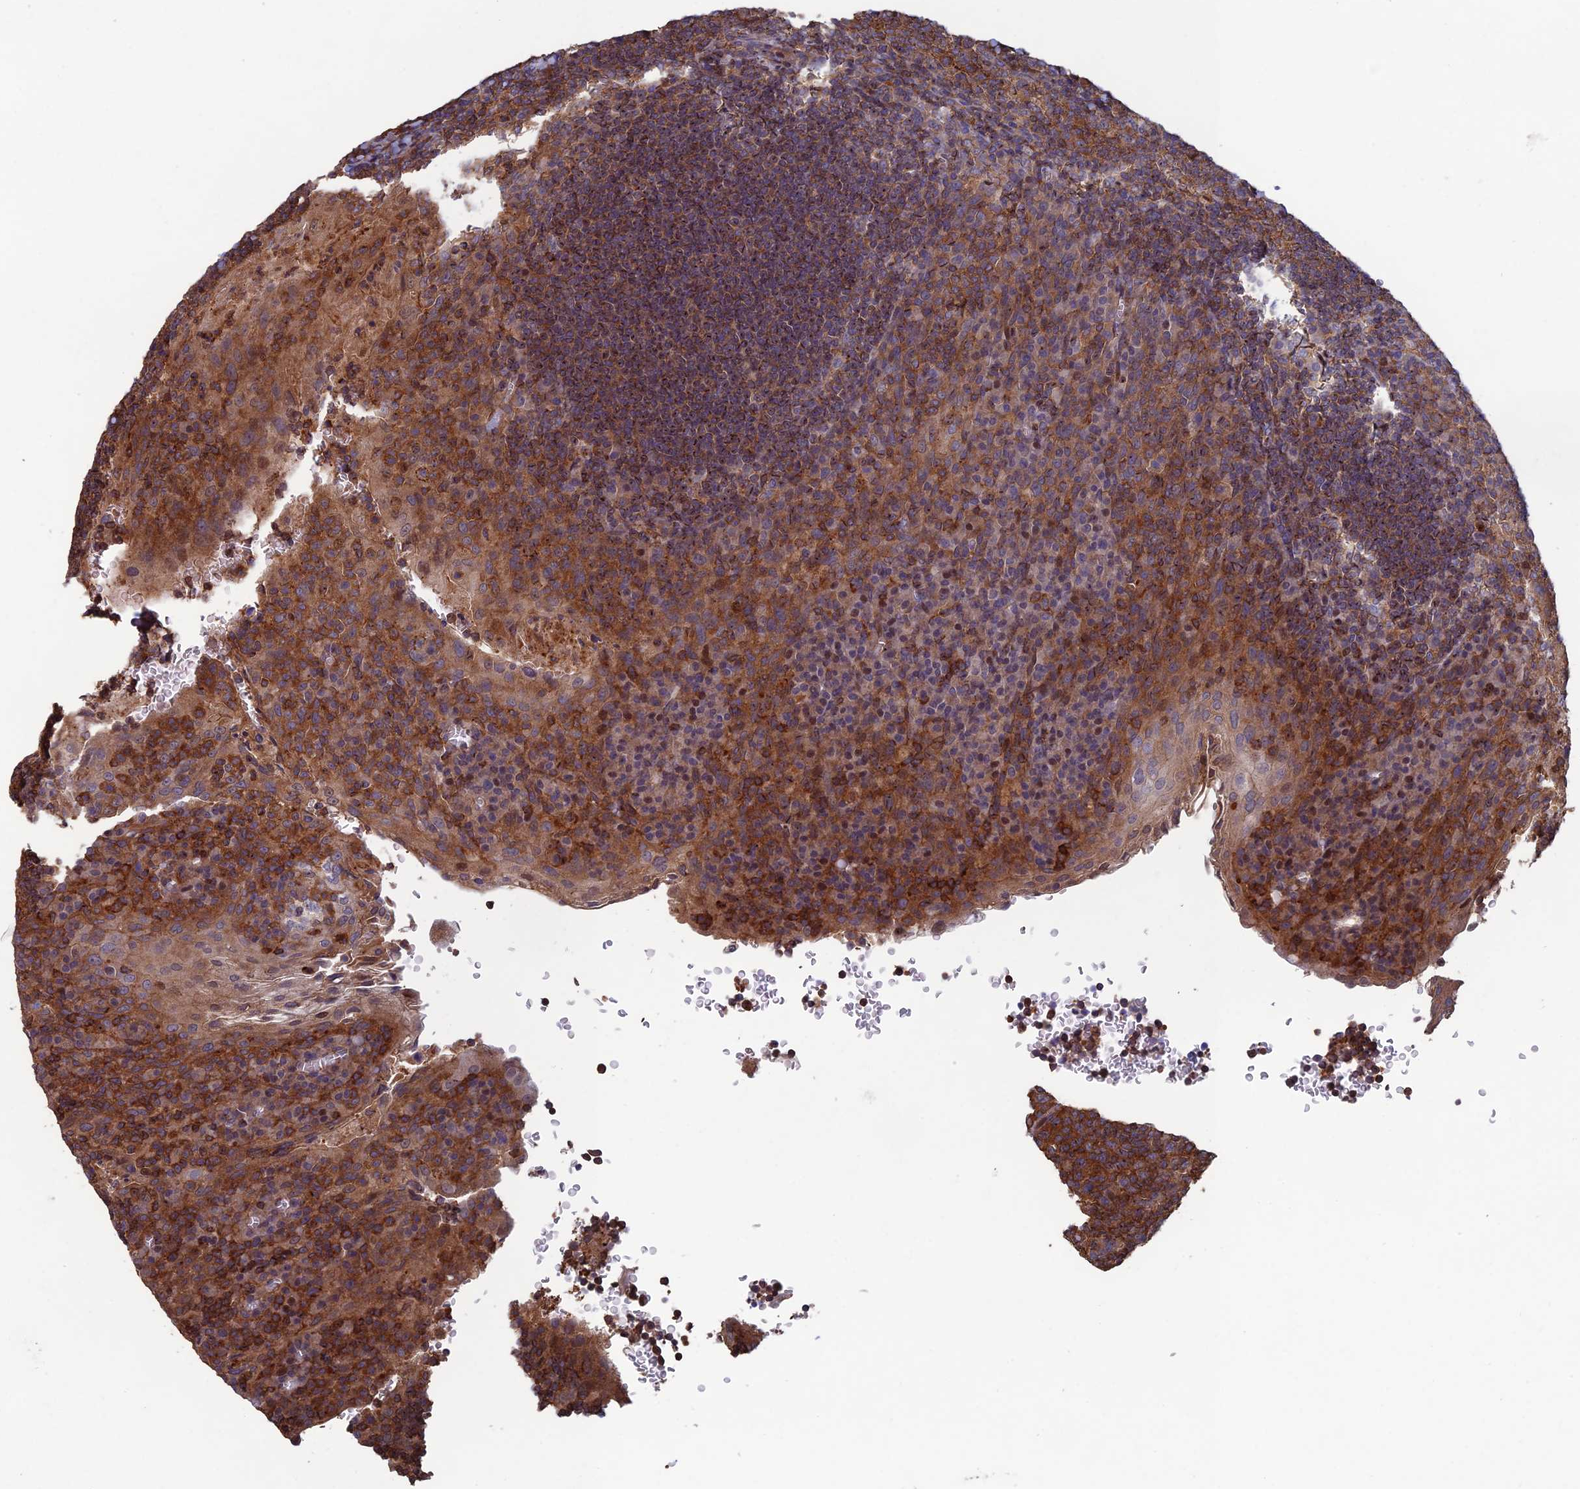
{"staining": {"intensity": "moderate", "quantity": ">75%", "location": "cytoplasmic/membranous"}, "tissue": "tonsil", "cell_type": "Germinal center cells", "image_type": "normal", "snomed": [{"axis": "morphology", "description": "Normal tissue, NOS"}, {"axis": "topography", "description": "Tonsil"}], "caption": "Immunohistochemistry histopathology image of unremarkable tonsil stained for a protein (brown), which displays medium levels of moderate cytoplasmic/membranous staining in about >75% of germinal center cells.", "gene": "C15orf62", "patient": {"sex": "male", "age": 17}}